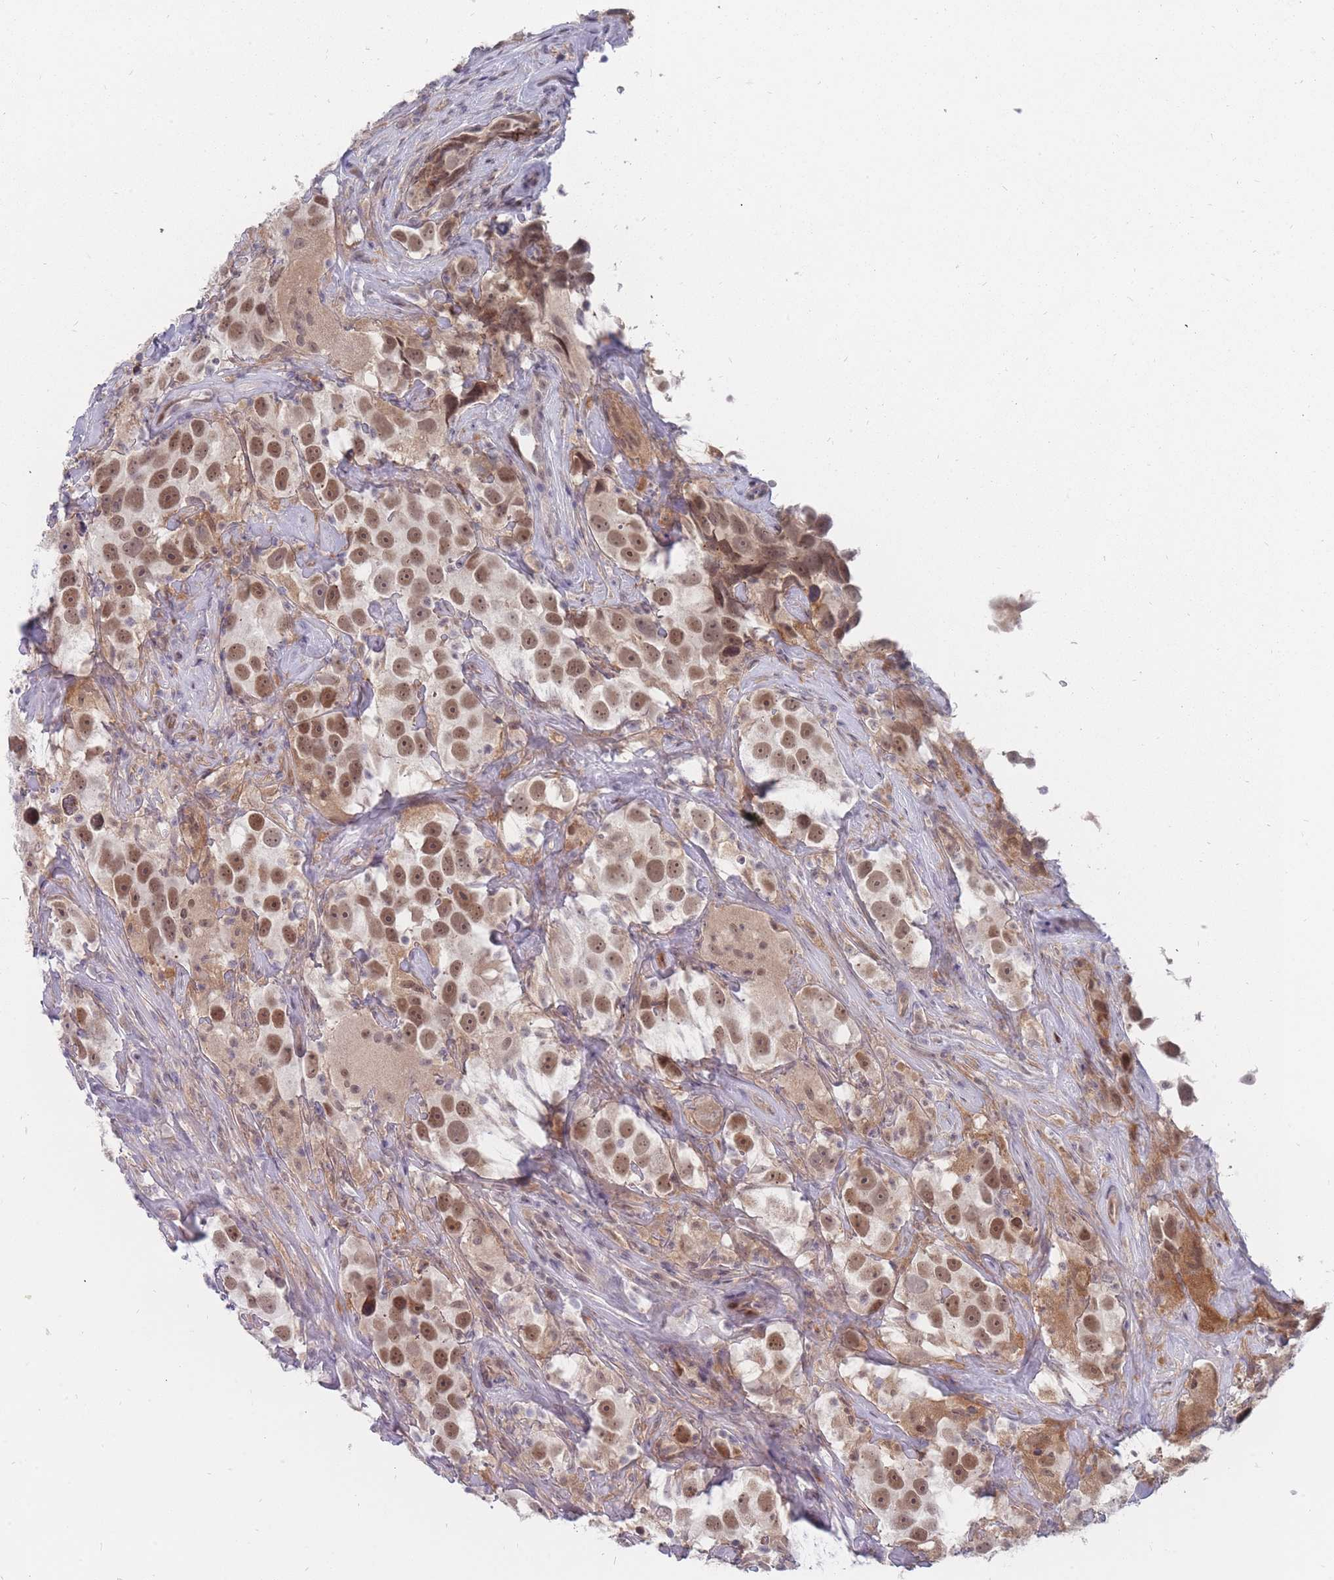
{"staining": {"intensity": "moderate", "quantity": ">75%", "location": "nuclear"}, "tissue": "testis cancer", "cell_type": "Tumor cells", "image_type": "cancer", "snomed": [{"axis": "morphology", "description": "Seminoma, NOS"}, {"axis": "topography", "description": "Testis"}], "caption": "The immunohistochemical stain highlights moderate nuclear staining in tumor cells of seminoma (testis) tissue. The staining was performed using DAB (3,3'-diaminobenzidine), with brown indicating positive protein expression. Nuclei are stained blue with hematoxylin.", "gene": "GINS1", "patient": {"sex": "male", "age": 49}}